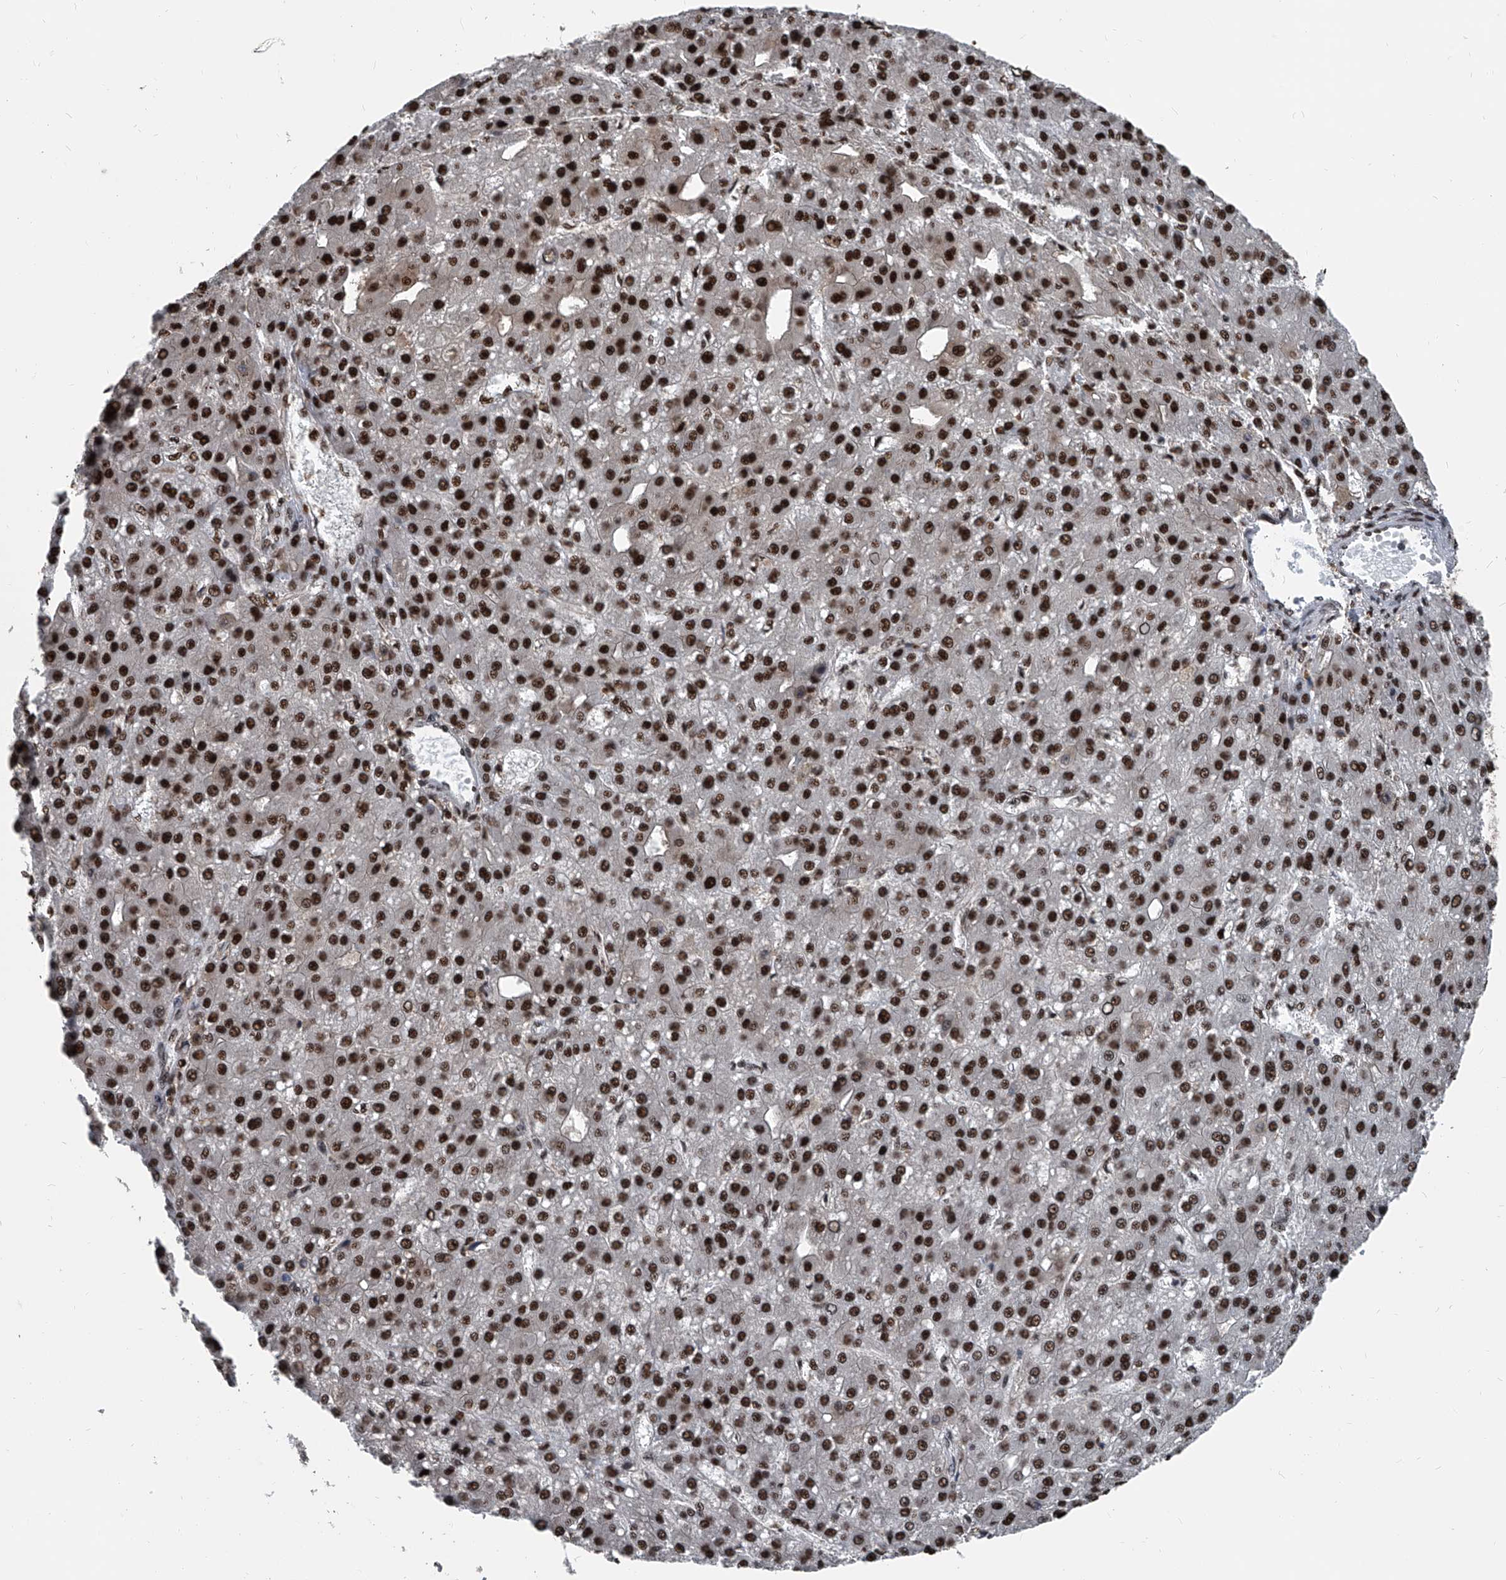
{"staining": {"intensity": "strong", "quantity": ">75%", "location": "nuclear"}, "tissue": "liver cancer", "cell_type": "Tumor cells", "image_type": "cancer", "snomed": [{"axis": "morphology", "description": "Carcinoma, Hepatocellular, NOS"}, {"axis": "topography", "description": "Liver"}], "caption": "The image displays staining of liver hepatocellular carcinoma, revealing strong nuclear protein expression (brown color) within tumor cells. (DAB IHC, brown staining for protein, blue staining for nuclei).", "gene": "FKBP5", "patient": {"sex": "male", "age": 67}}